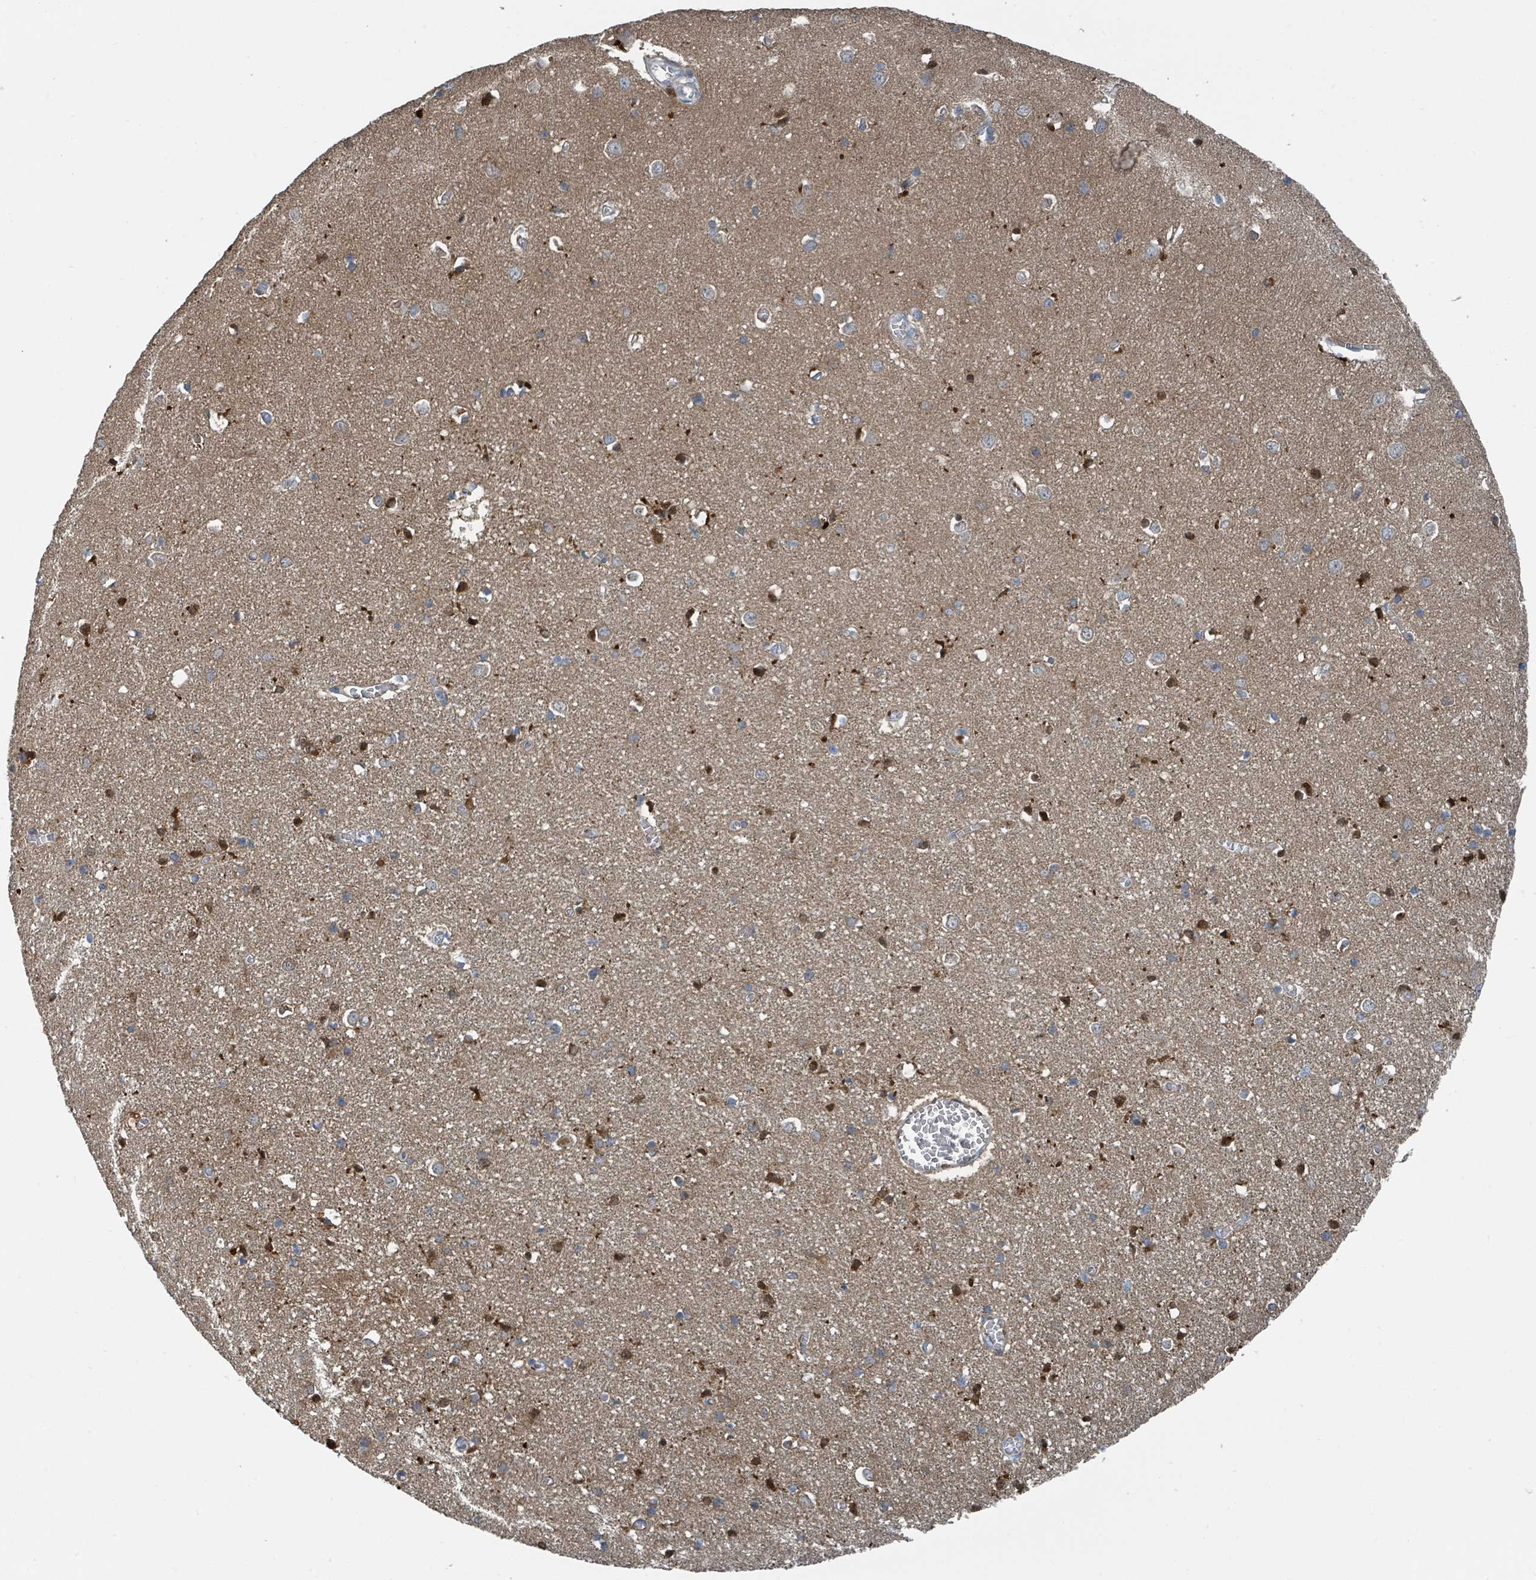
{"staining": {"intensity": "weak", "quantity": "<25%", "location": "cytoplasmic/membranous"}, "tissue": "cerebral cortex", "cell_type": "Endothelial cells", "image_type": "normal", "snomed": [{"axis": "morphology", "description": "Normal tissue, NOS"}, {"axis": "topography", "description": "Cerebral cortex"}], "caption": "The immunohistochemistry image has no significant staining in endothelial cells of cerebral cortex.", "gene": "DIPK2A", "patient": {"sex": "female", "age": 64}}